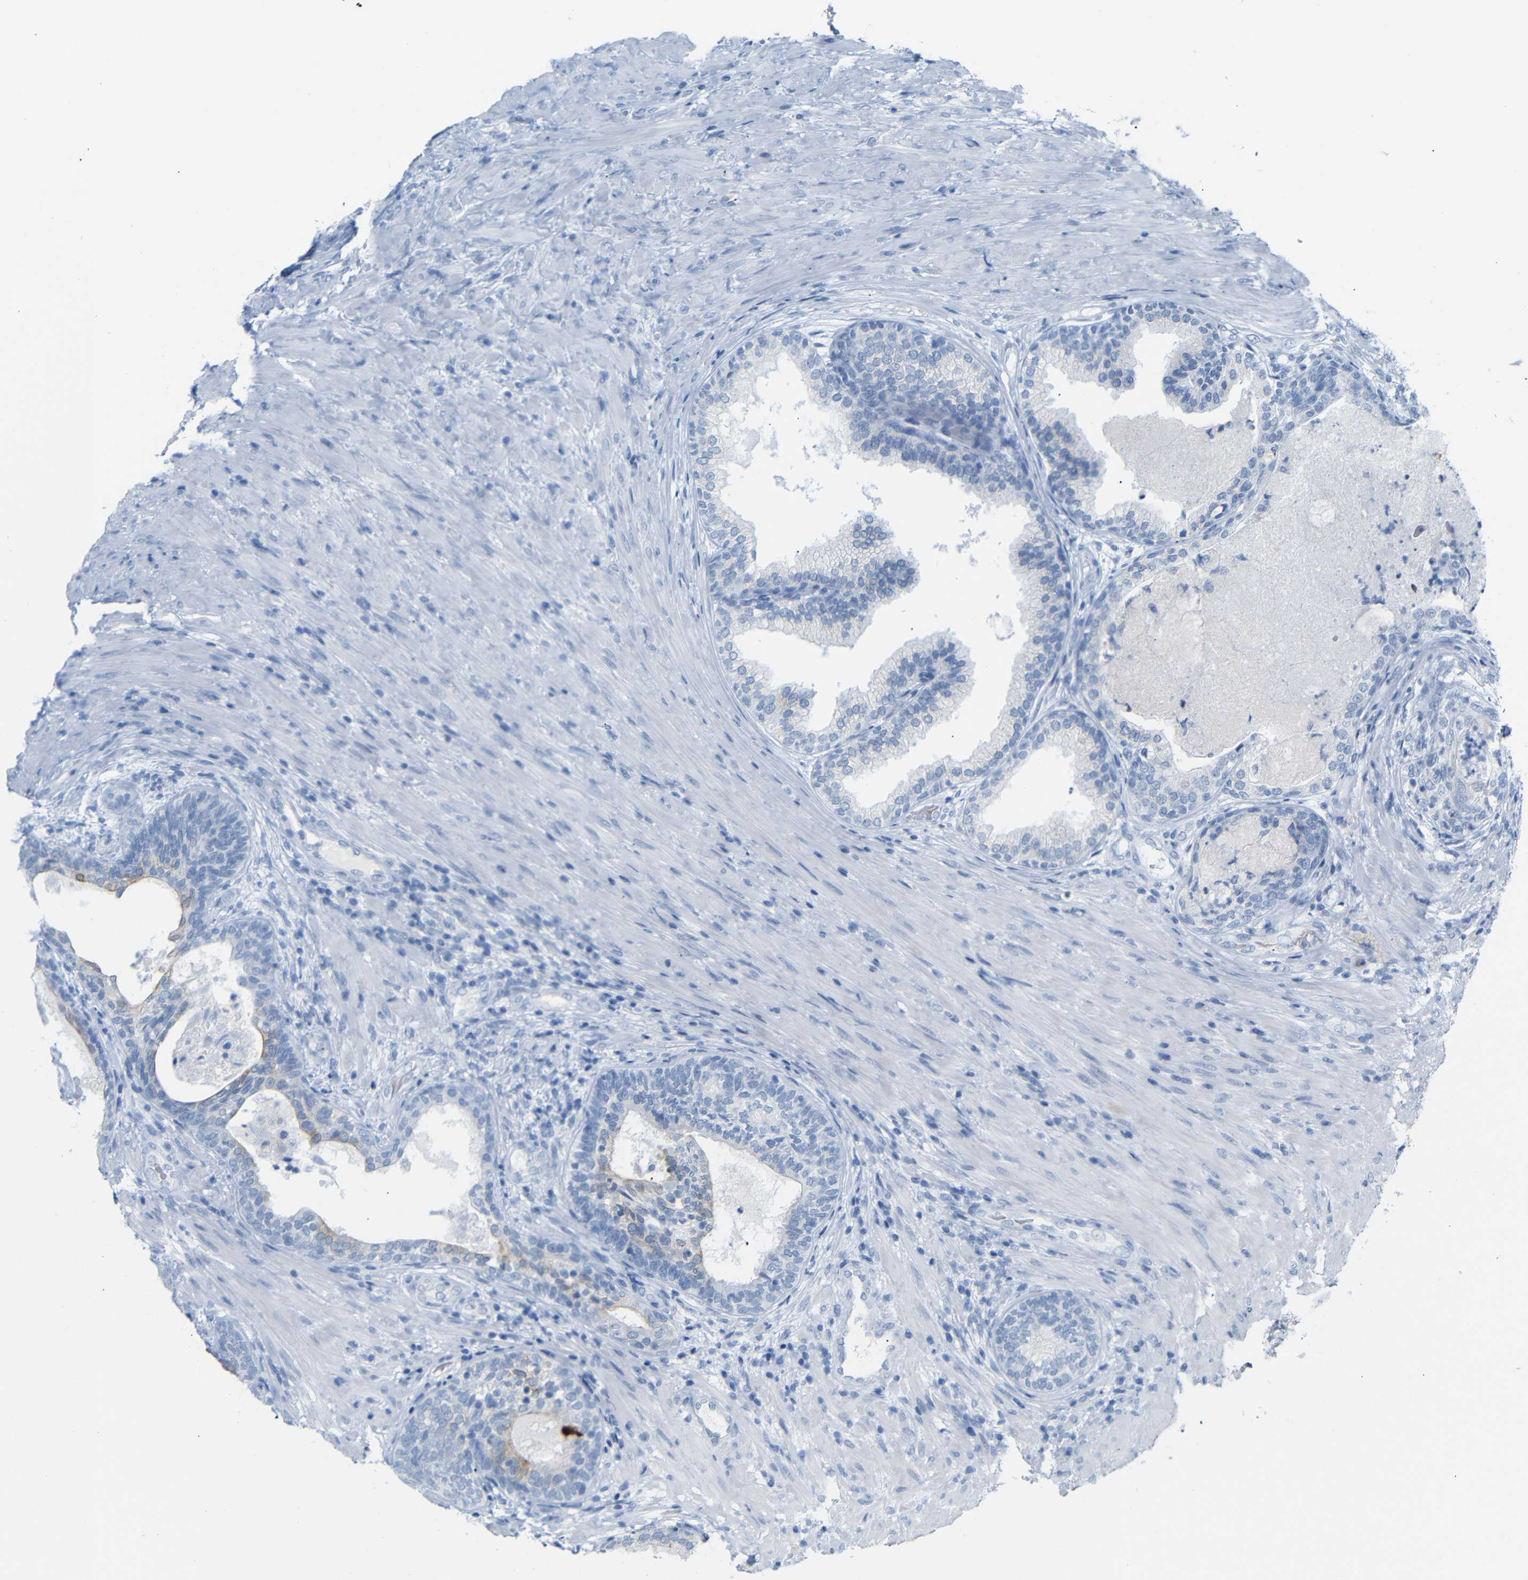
{"staining": {"intensity": "moderate", "quantity": "<25%", "location": "cytoplasmic/membranous"}, "tissue": "prostate", "cell_type": "Glandular cells", "image_type": "normal", "snomed": [{"axis": "morphology", "description": "Normal tissue, NOS"}, {"axis": "topography", "description": "Prostate"}], "caption": "Immunohistochemistry (IHC) staining of benign prostate, which displays low levels of moderate cytoplasmic/membranous positivity in about <25% of glandular cells indicating moderate cytoplasmic/membranous protein expression. The staining was performed using DAB (3,3'-diaminobenzidine) (brown) for protein detection and nuclei were counterstained in hematoxylin (blue).", "gene": "DYNAP", "patient": {"sex": "male", "age": 76}}